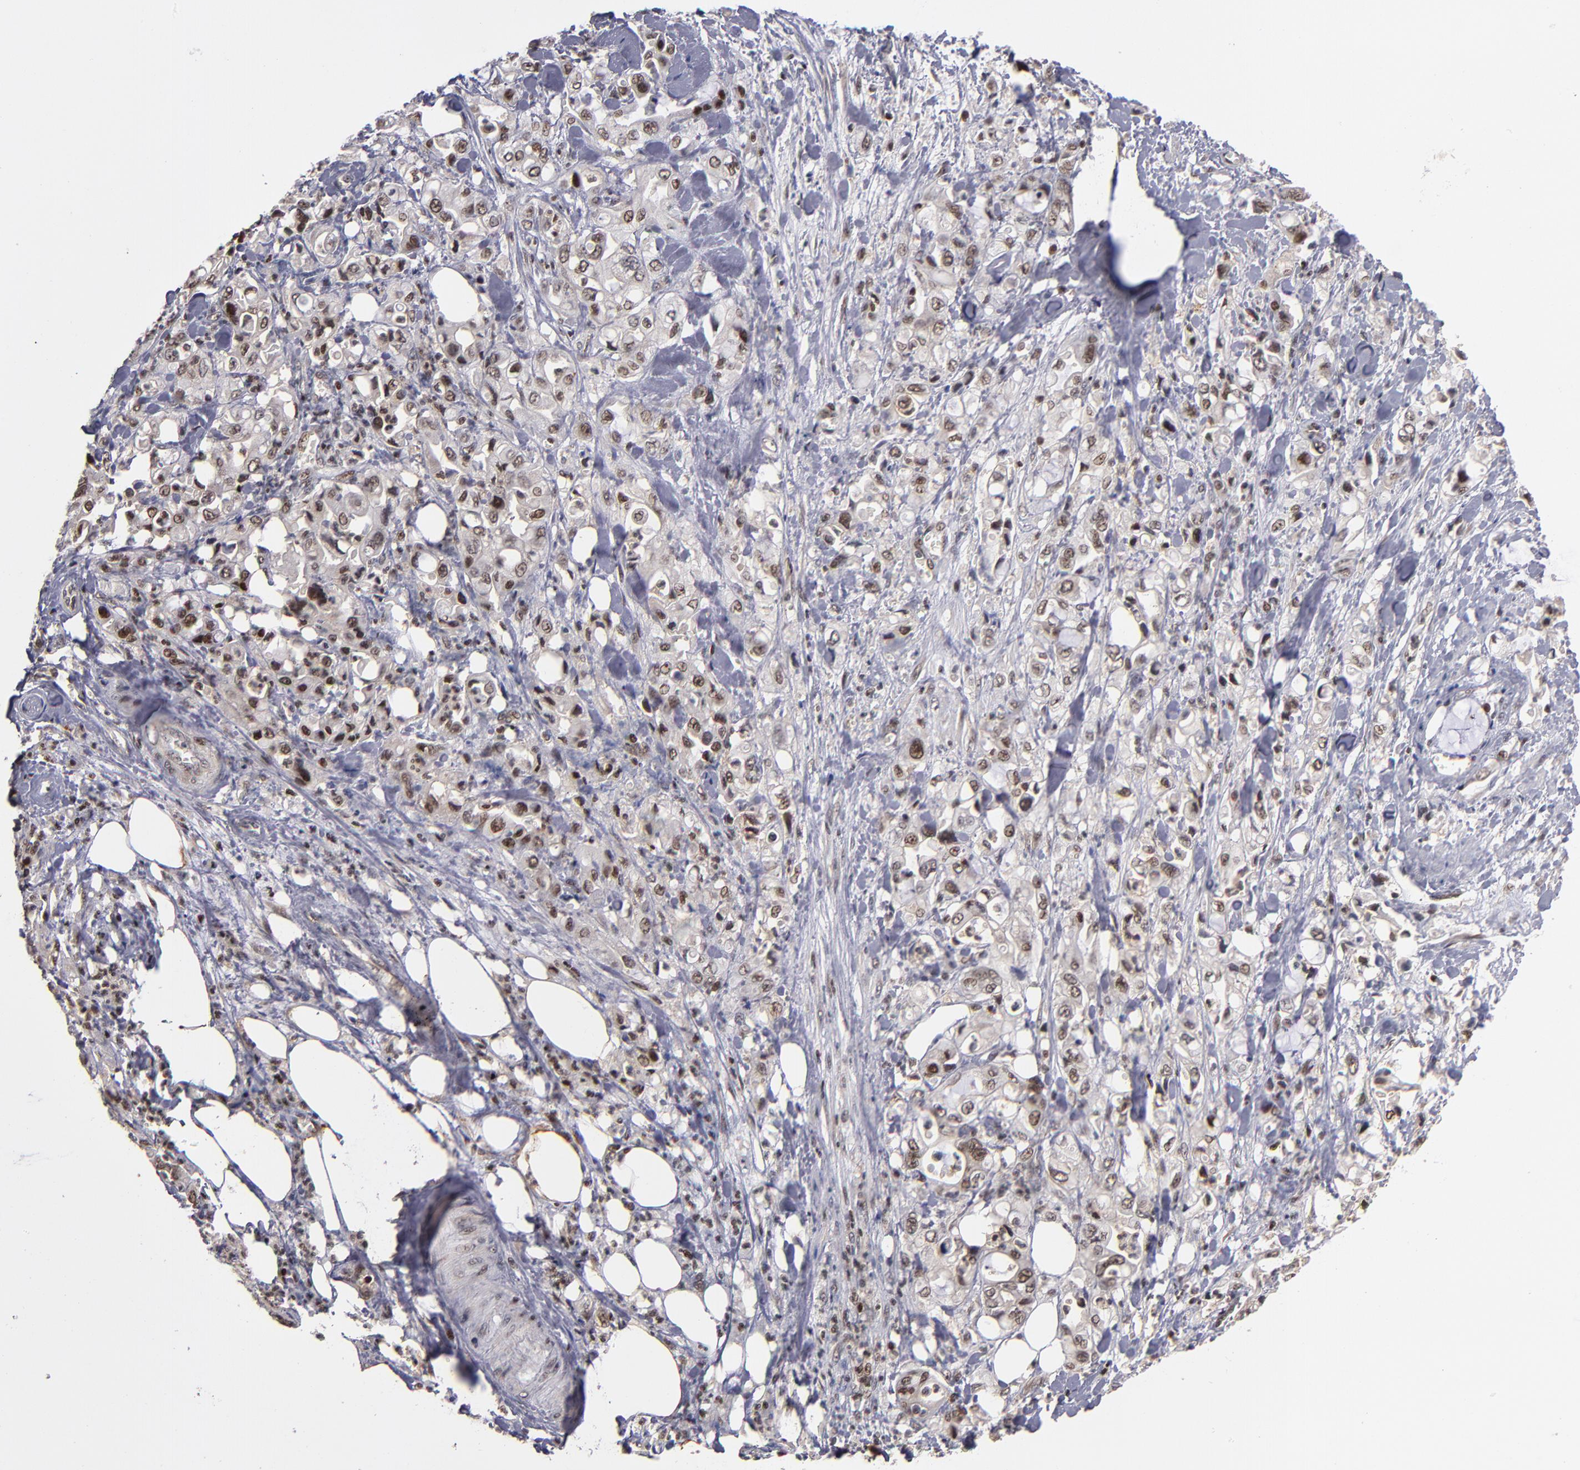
{"staining": {"intensity": "weak", "quantity": ">75%", "location": "nuclear"}, "tissue": "pancreatic cancer", "cell_type": "Tumor cells", "image_type": "cancer", "snomed": [{"axis": "morphology", "description": "Adenocarcinoma, NOS"}, {"axis": "topography", "description": "Pancreas"}], "caption": "Immunohistochemical staining of human adenocarcinoma (pancreatic) demonstrates low levels of weak nuclear expression in approximately >75% of tumor cells.", "gene": "KDM6A", "patient": {"sex": "male", "age": 70}}